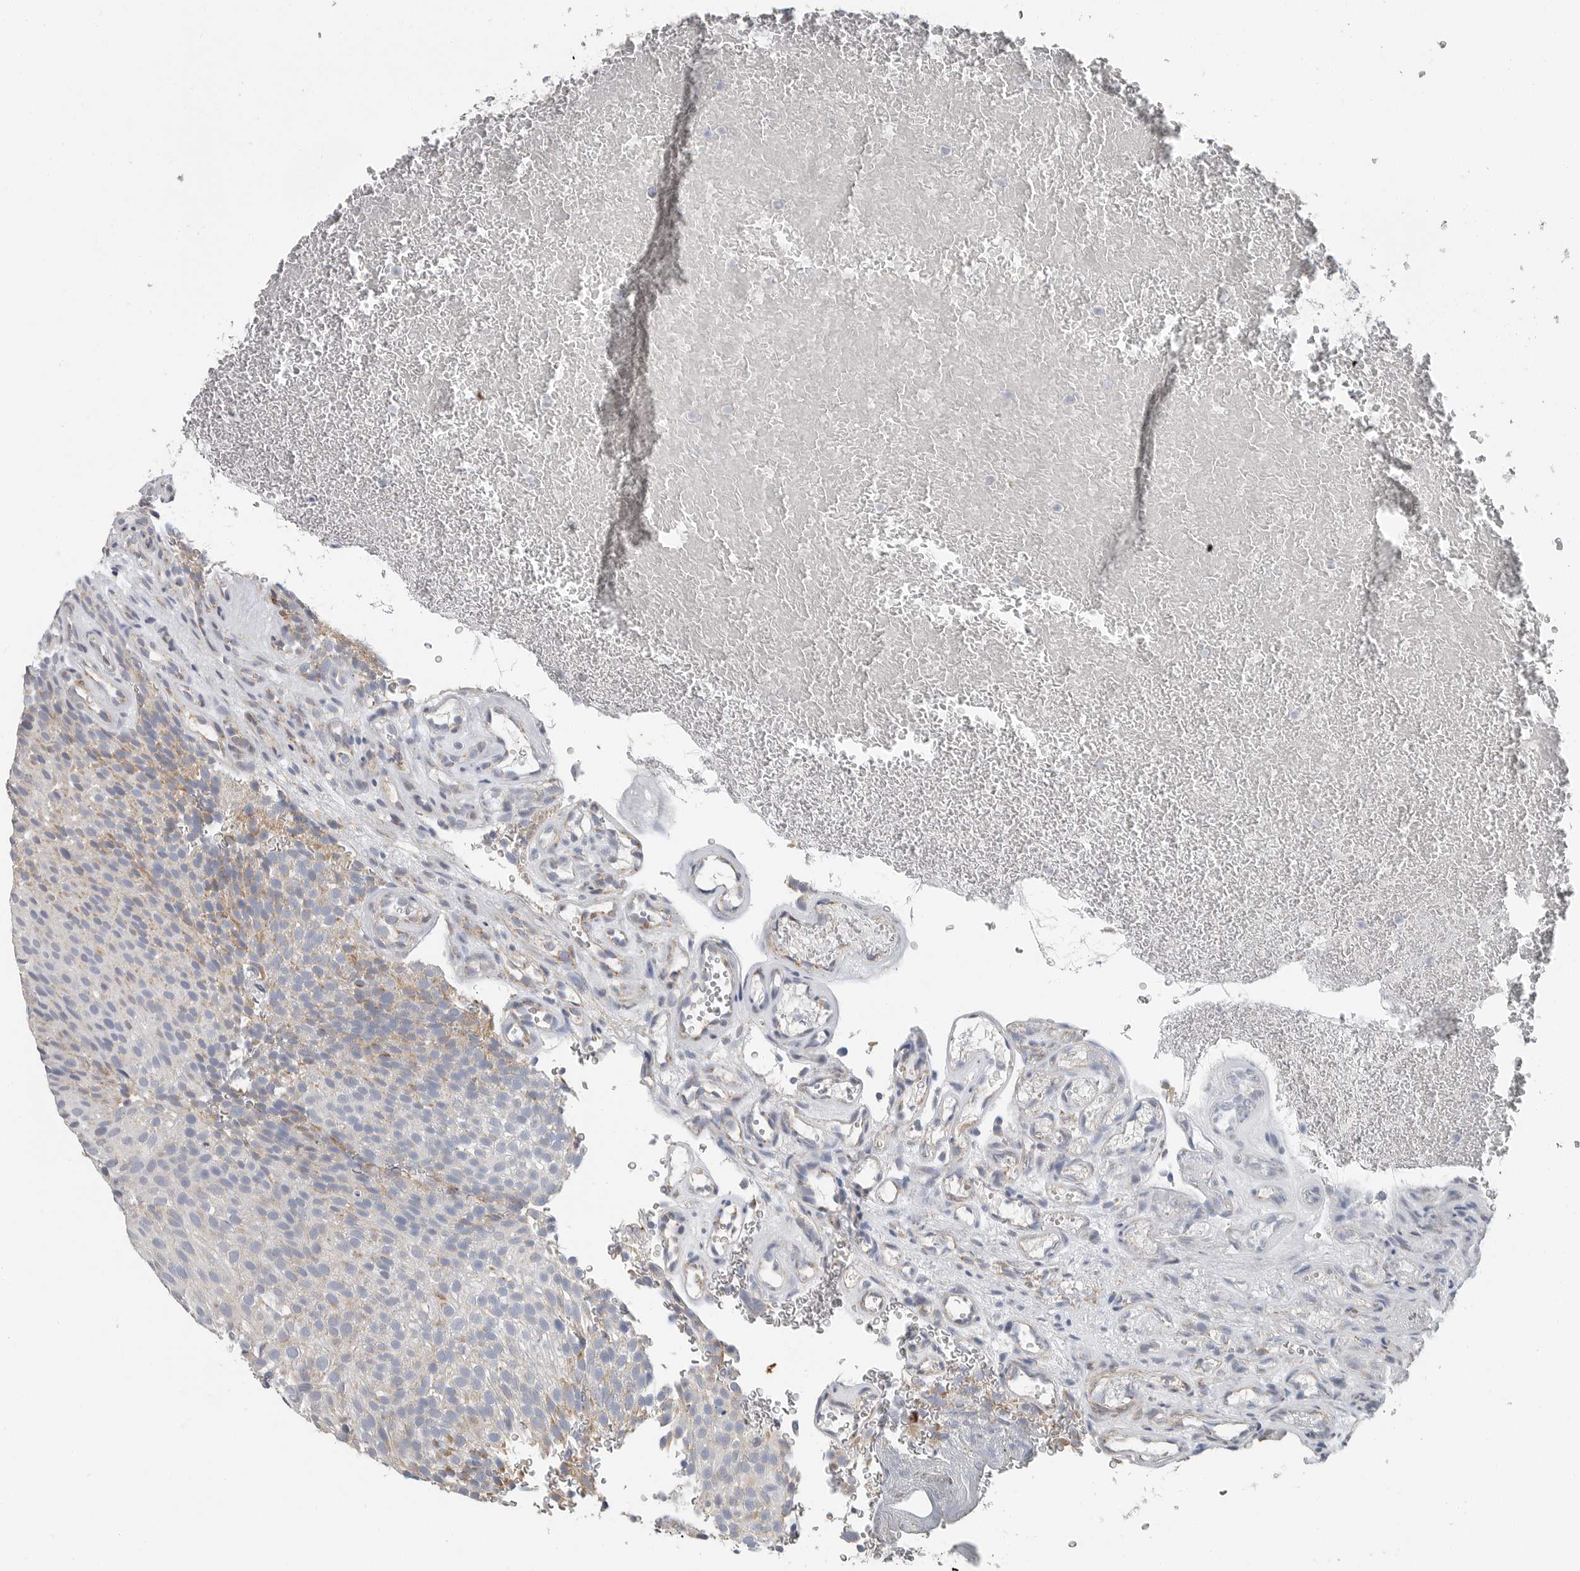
{"staining": {"intensity": "weak", "quantity": "<25%", "location": "cytoplasmic/membranous"}, "tissue": "urothelial cancer", "cell_type": "Tumor cells", "image_type": "cancer", "snomed": [{"axis": "morphology", "description": "Urothelial carcinoma, Low grade"}, {"axis": "topography", "description": "Urinary bladder"}], "caption": "Micrograph shows no protein expression in tumor cells of low-grade urothelial carcinoma tissue.", "gene": "PLN", "patient": {"sex": "male", "age": 78}}